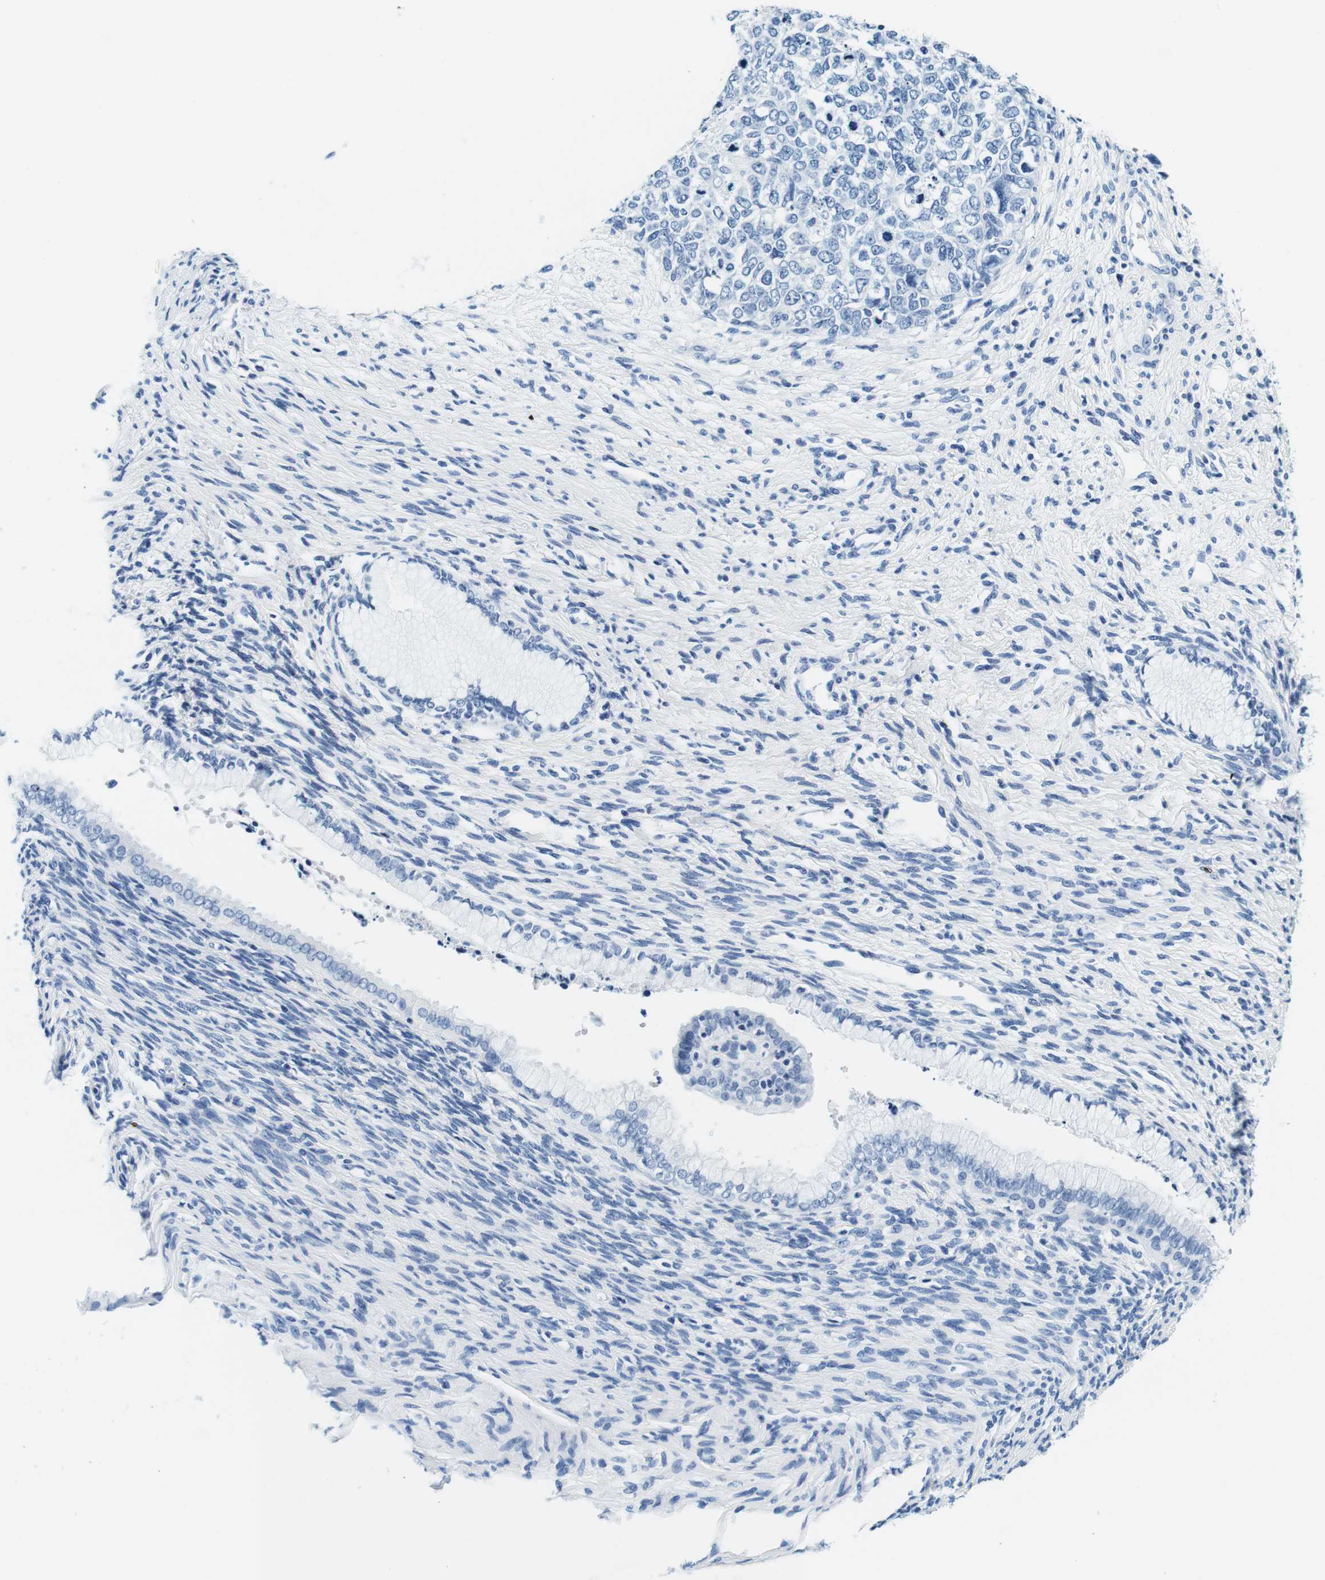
{"staining": {"intensity": "negative", "quantity": "none", "location": "none"}, "tissue": "cervical cancer", "cell_type": "Tumor cells", "image_type": "cancer", "snomed": [{"axis": "morphology", "description": "Squamous cell carcinoma, NOS"}, {"axis": "topography", "description": "Cervix"}], "caption": "Protein analysis of cervical cancer (squamous cell carcinoma) demonstrates no significant expression in tumor cells.", "gene": "ELANE", "patient": {"sex": "female", "age": 63}}